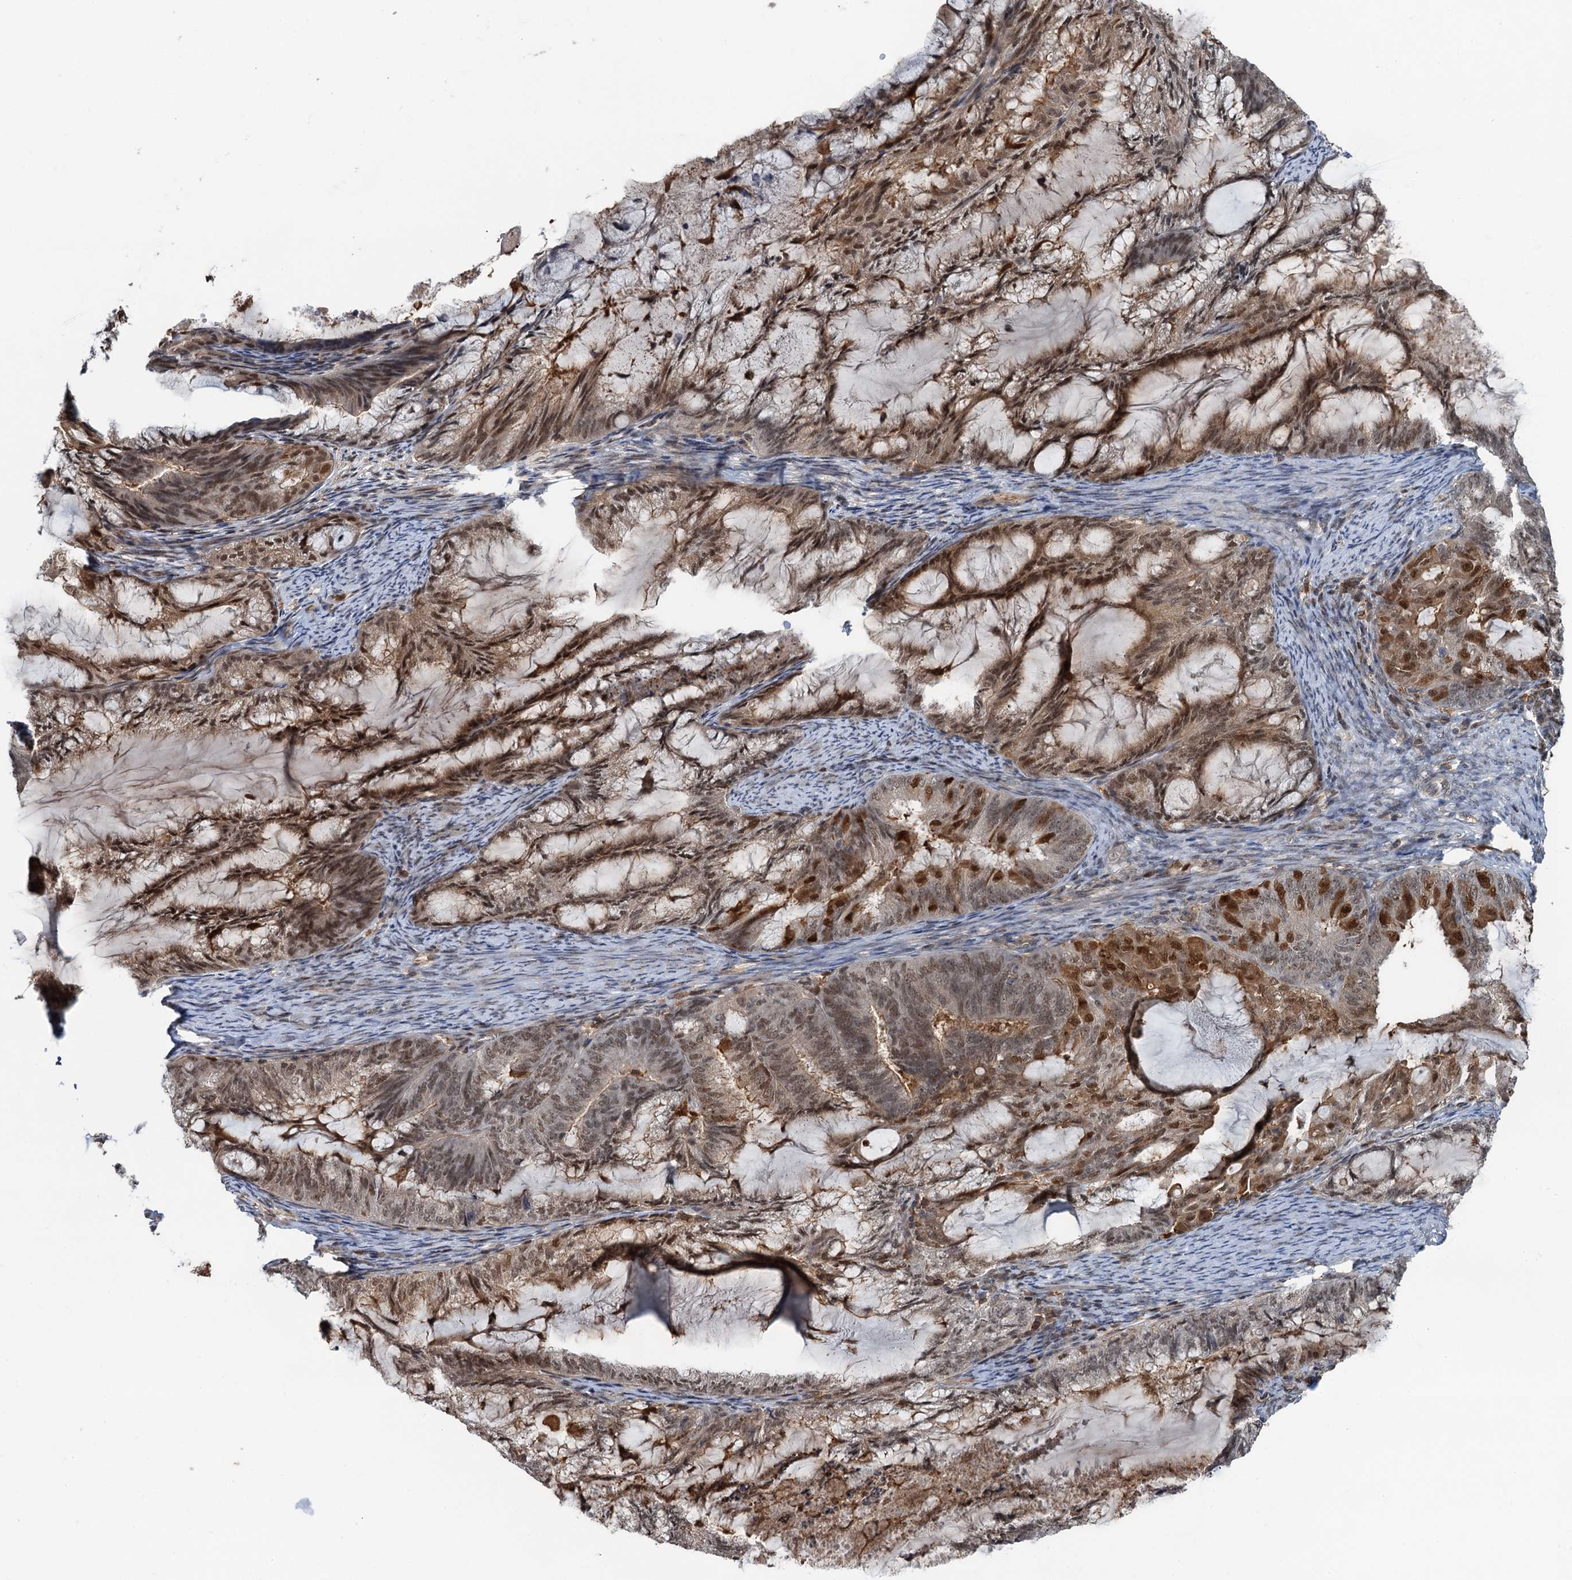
{"staining": {"intensity": "moderate", "quantity": ">75%", "location": "nuclear"}, "tissue": "endometrial cancer", "cell_type": "Tumor cells", "image_type": "cancer", "snomed": [{"axis": "morphology", "description": "Adenocarcinoma, NOS"}, {"axis": "topography", "description": "Endometrium"}], "caption": "Protein staining of endometrial cancer tissue reveals moderate nuclear positivity in approximately >75% of tumor cells.", "gene": "ZNF609", "patient": {"sex": "female", "age": 86}}